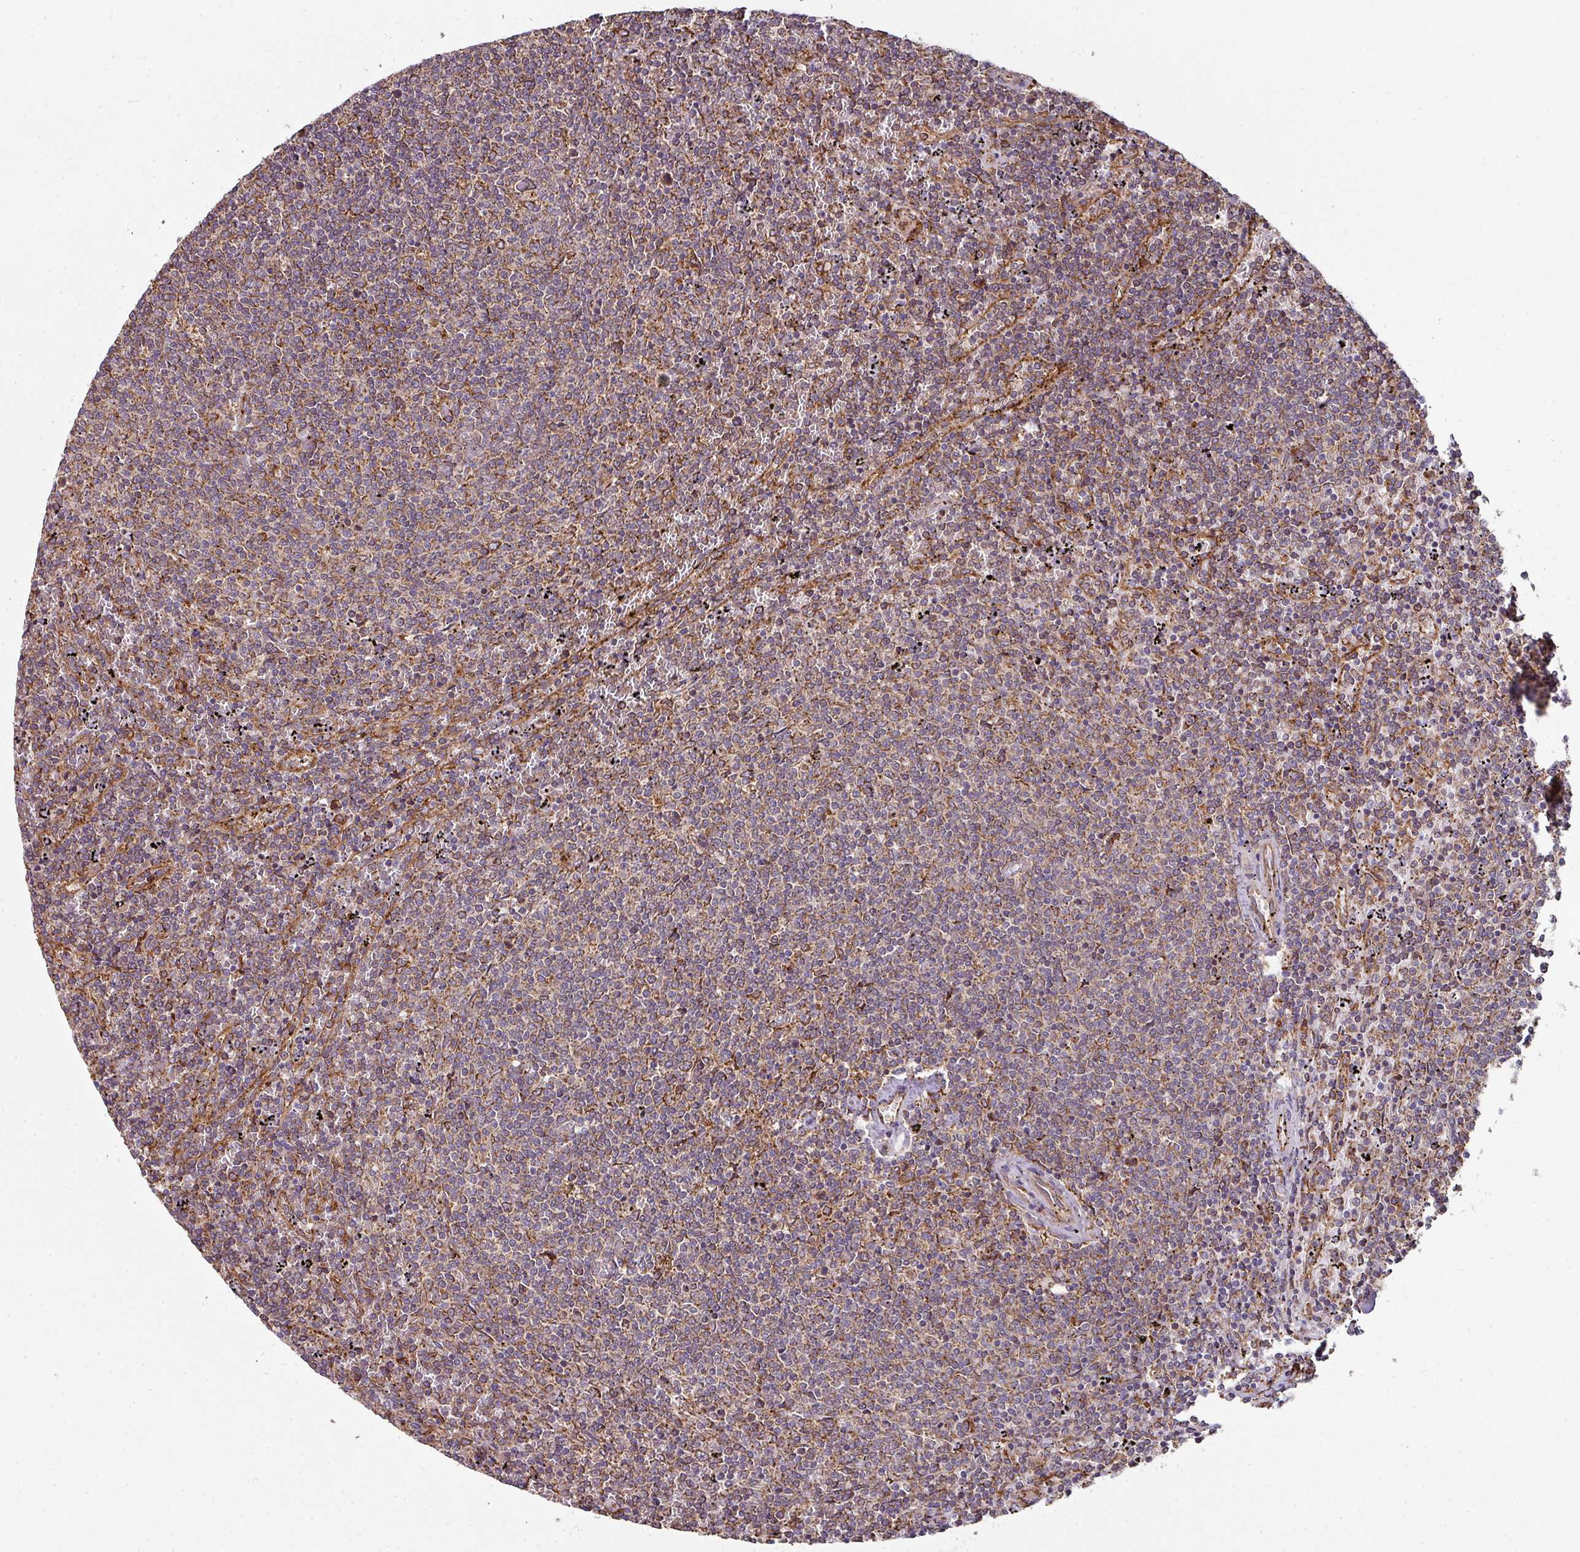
{"staining": {"intensity": "moderate", "quantity": ">75%", "location": "cytoplasmic/membranous"}, "tissue": "lymphoma", "cell_type": "Tumor cells", "image_type": "cancer", "snomed": [{"axis": "morphology", "description": "Malignant lymphoma, non-Hodgkin's type, Low grade"}, {"axis": "topography", "description": "Spleen"}], "caption": "Human lymphoma stained with a protein marker demonstrates moderate staining in tumor cells.", "gene": "FAT4", "patient": {"sex": "female", "age": 50}}